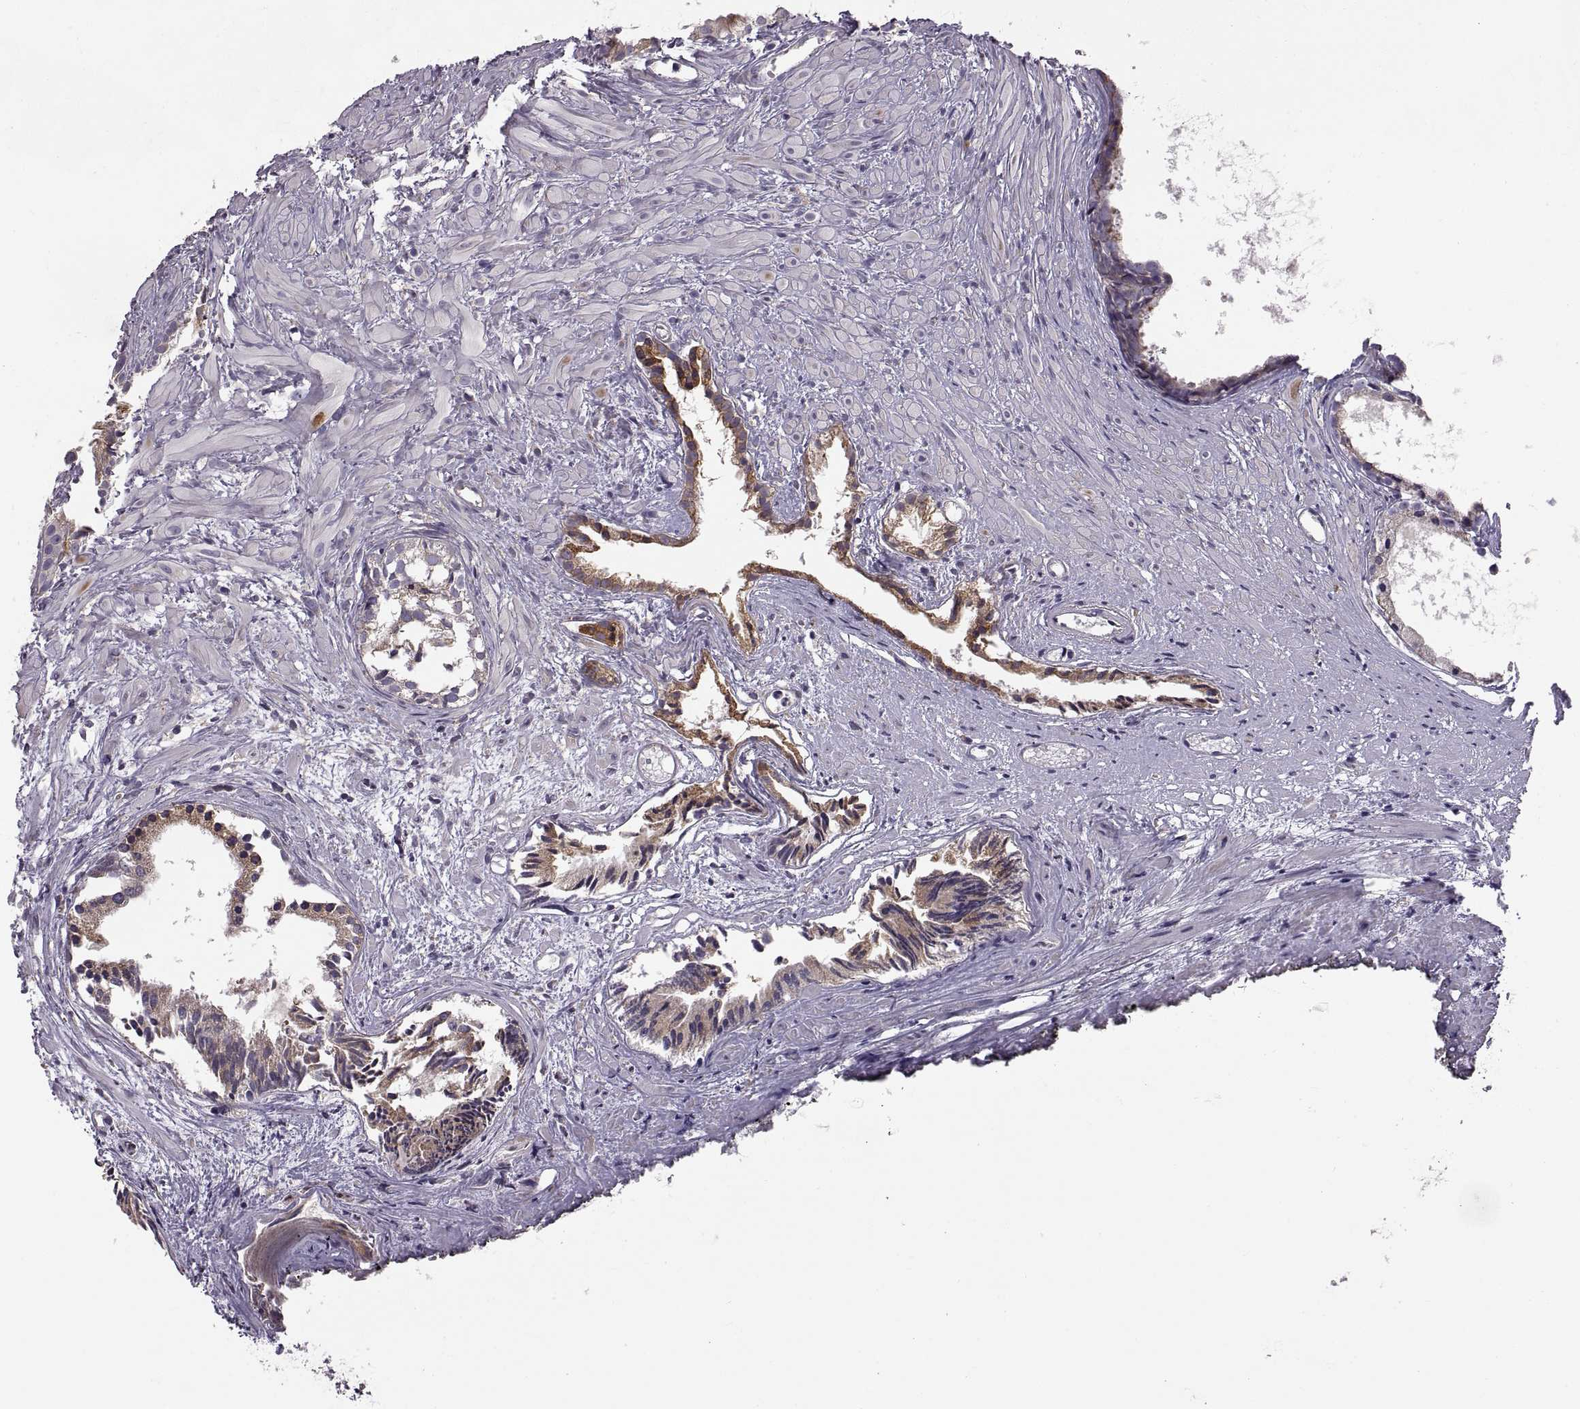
{"staining": {"intensity": "moderate", "quantity": "25%-75%", "location": "cytoplasmic/membranous"}, "tissue": "prostate cancer", "cell_type": "Tumor cells", "image_type": "cancer", "snomed": [{"axis": "morphology", "description": "Adenocarcinoma, High grade"}, {"axis": "topography", "description": "Prostate"}], "caption": "Human prostate cancer (adenocarcinoma (high-grade)) stained for a protein (brown) exhibits moderate cytoplasmic/membranous positive staining in about 25%-75% of tumor cells.", "gene": "PLEKHB2", "patient": {"sex": "male", "age": 79}}